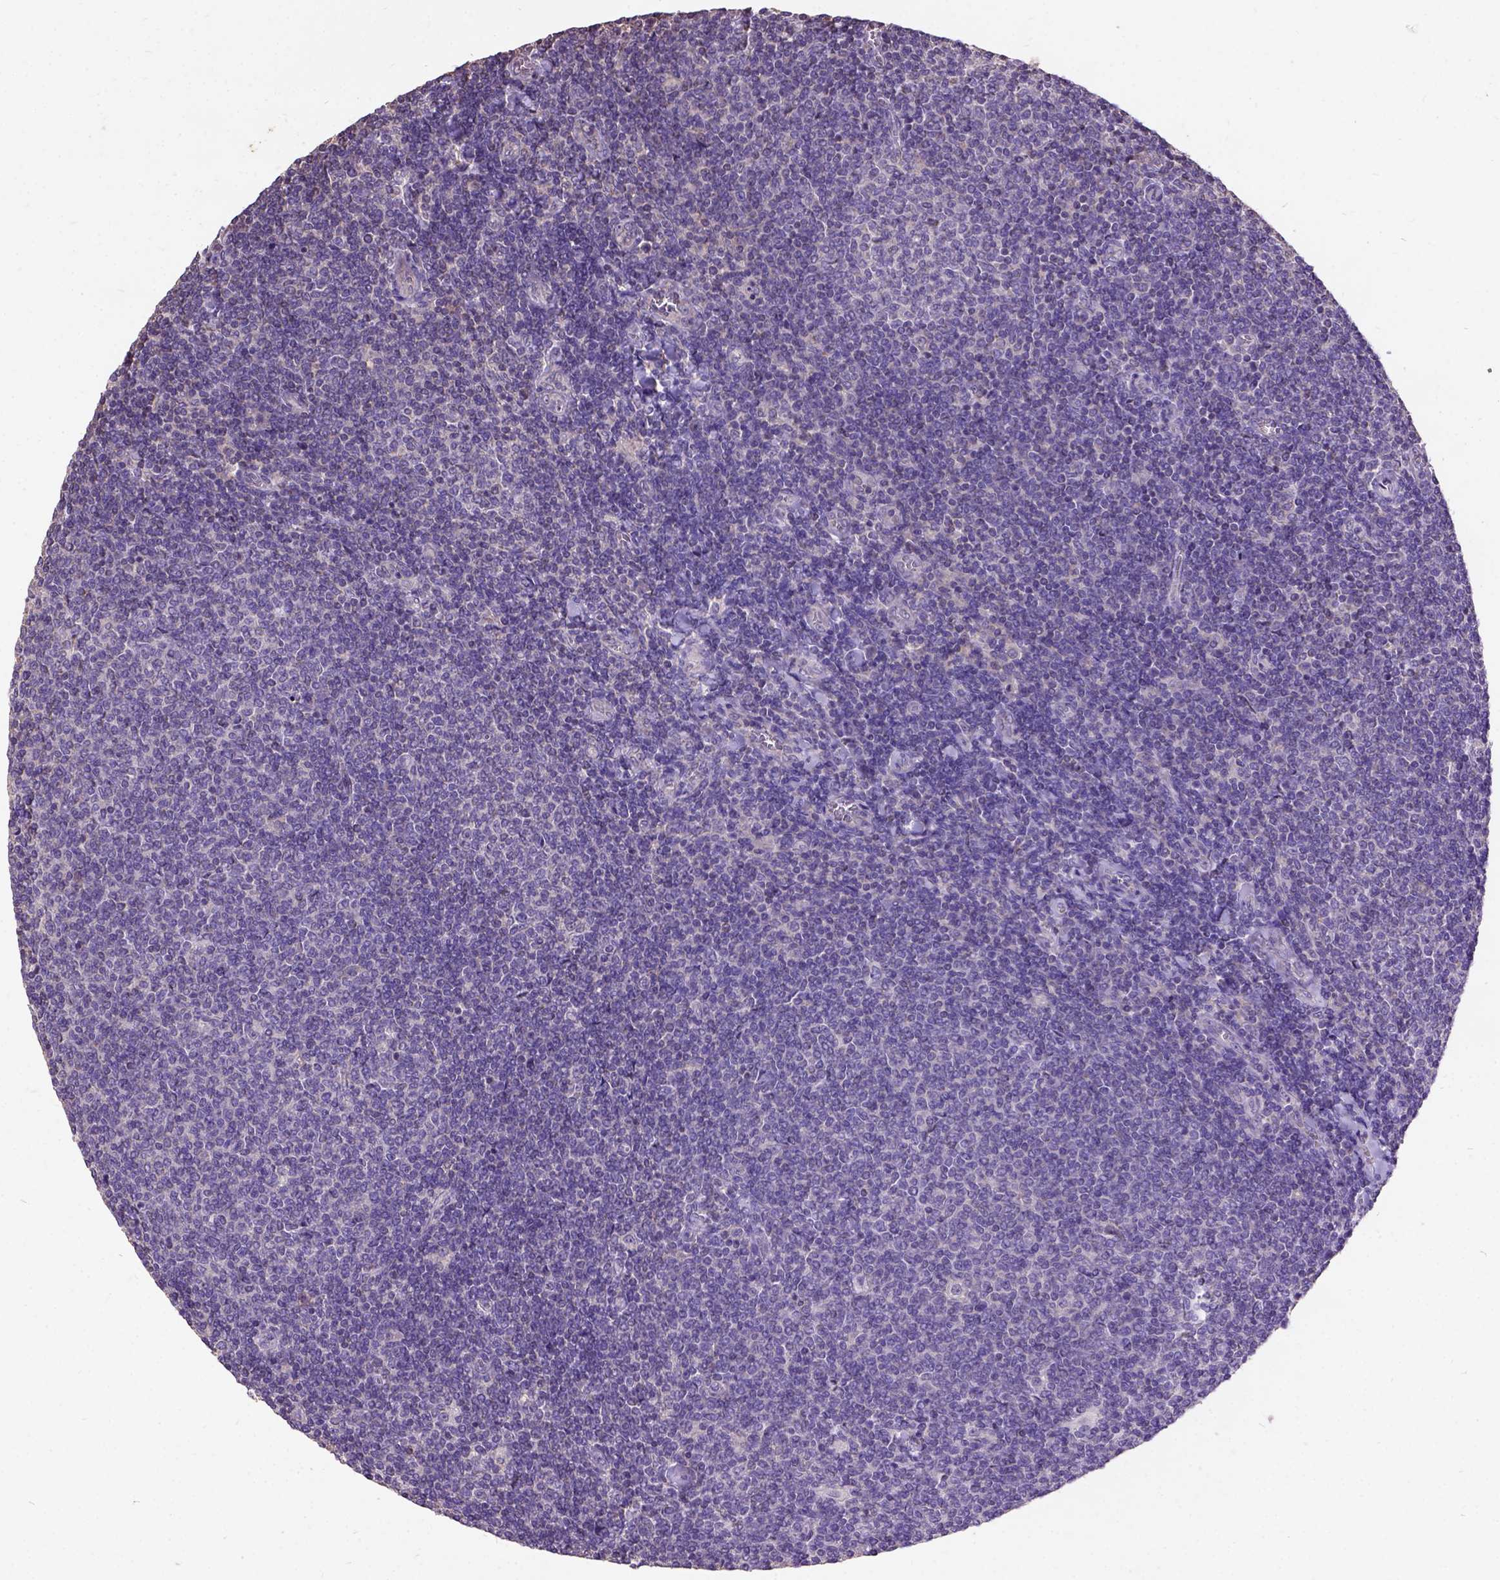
{"staining": {"intensity": "negative", "quantity": "none", "location": "none"}, "tissue": "lymphoma", "cell_type": "Tumor cells", "image_type": "cancer", "snomed": [{"axis": "morphology", "description": "Malignant lymphoma, non-Hodgkin's type, Low grade"}, {"axis": "topography", "description": "Lymph node"}], "caption": "High power microscopy image of an IHC photomicrograph of low-grade malignant lymphoma, non-Hodgkin's type, revealing no significant expression in tumor cells.", "gene": "DQX1", "patient": {"sex": "male", "age": 52}}